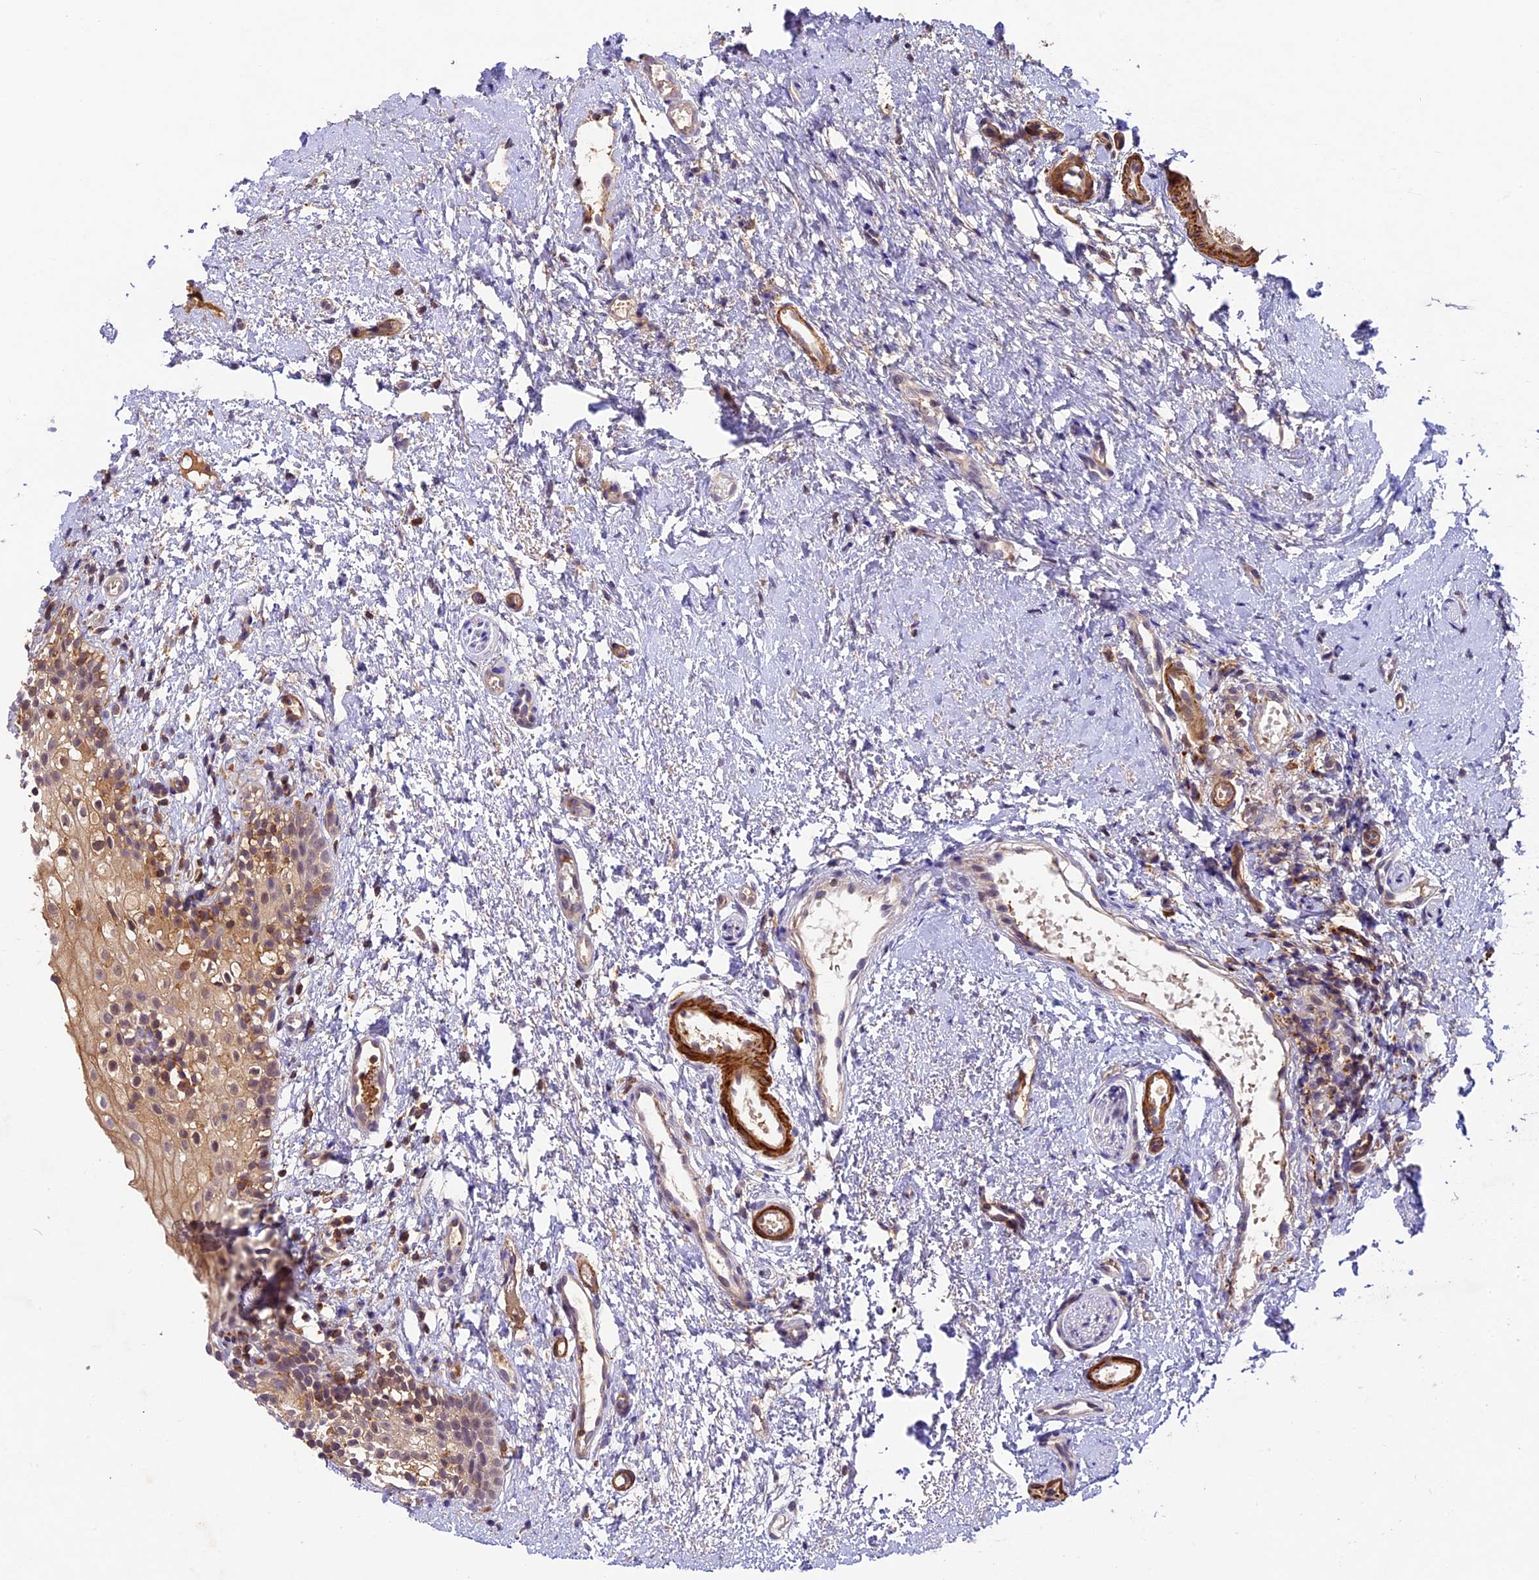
{"staining": {"intensity": "moderate", "quantity": "25%-75%", "location": "cytoplasmic/membranous,nuclear"}, "tissue": "oral mucosa", "cell_type": "Squamous epithelial cells", "image_type": "normal", "snomed": [{"axis": "morphology", "description": "Normal tissue, NOS"}, {"axis": "topography", "description": "Oral tissue"}], "caption": "Oral mucosa stained with DAB immunohistochemistry (IHC) shows medium levels of moderate cytoplasmic/membranous,nuclear positivity in about 25%-75% of squamous epithelial cells.", "gene": "TBC1D1", "patient": {"sex": "female", "age": 13}}